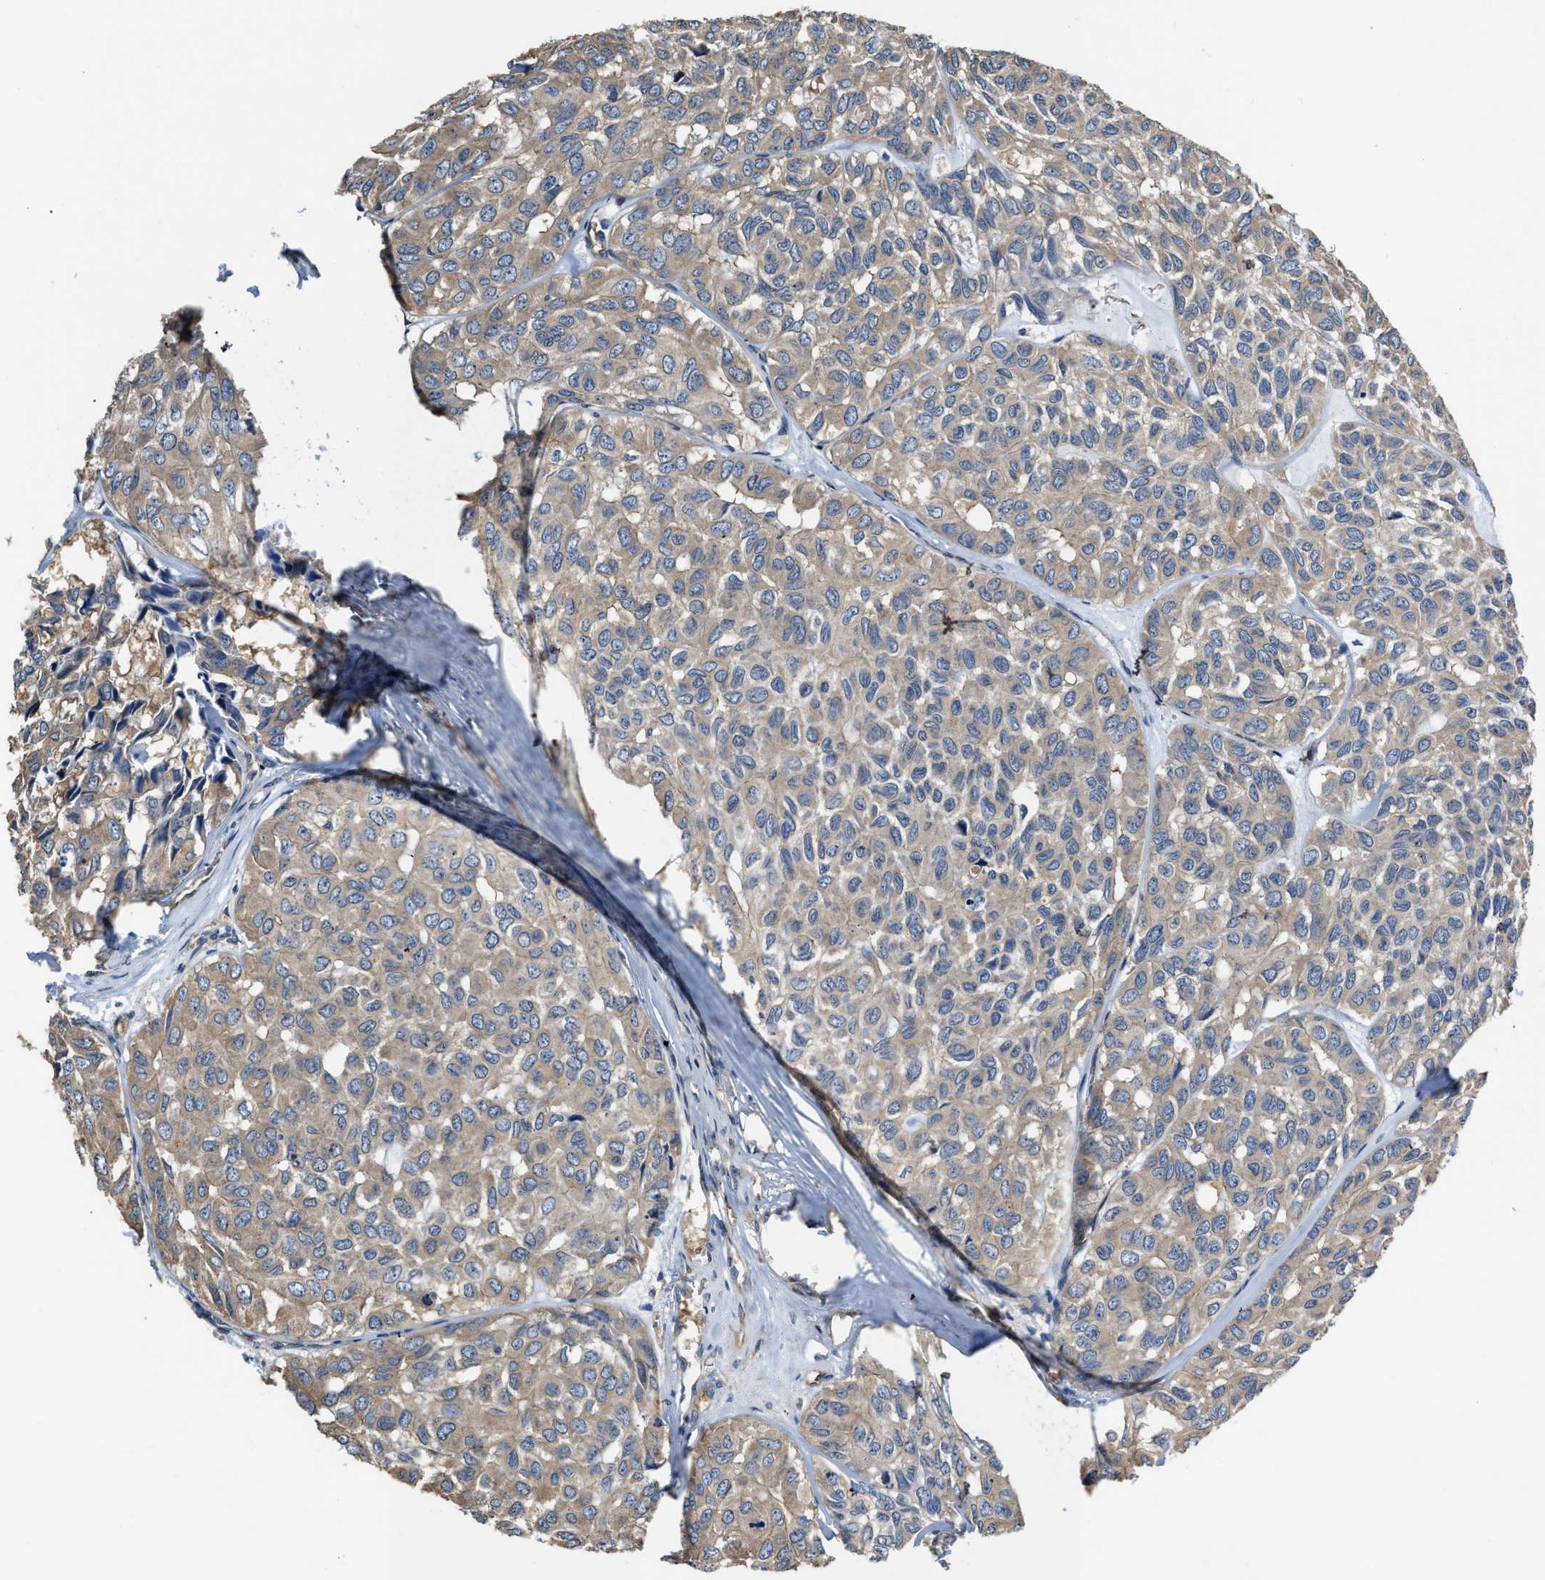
{"staining": {"intensity": "weak", "quantity": ">75%", "location": "cytoplasmic/membranous"}, "tissue": "head and neck cancer", "cell_type": "Tumor cells", "image_type": "cancer", "snomed": [{"axis": "morphology", "description": "Adenocarcinoma, NOS"}, {"axis": "topography", "description": "Salivary gland, NOS"}, {"axis": "topography", "description": "Head-Neck"}], "caption": "Head and neck cancer (adenocarcinoma) stained with DAB immunohistochemistry (IHC) exhibits low levels of weak cytoplasmic/membranous staining in about >75% of tumor cells.", "gene": "C22orf42", "patient": {"sex": "female", "age": 76}}